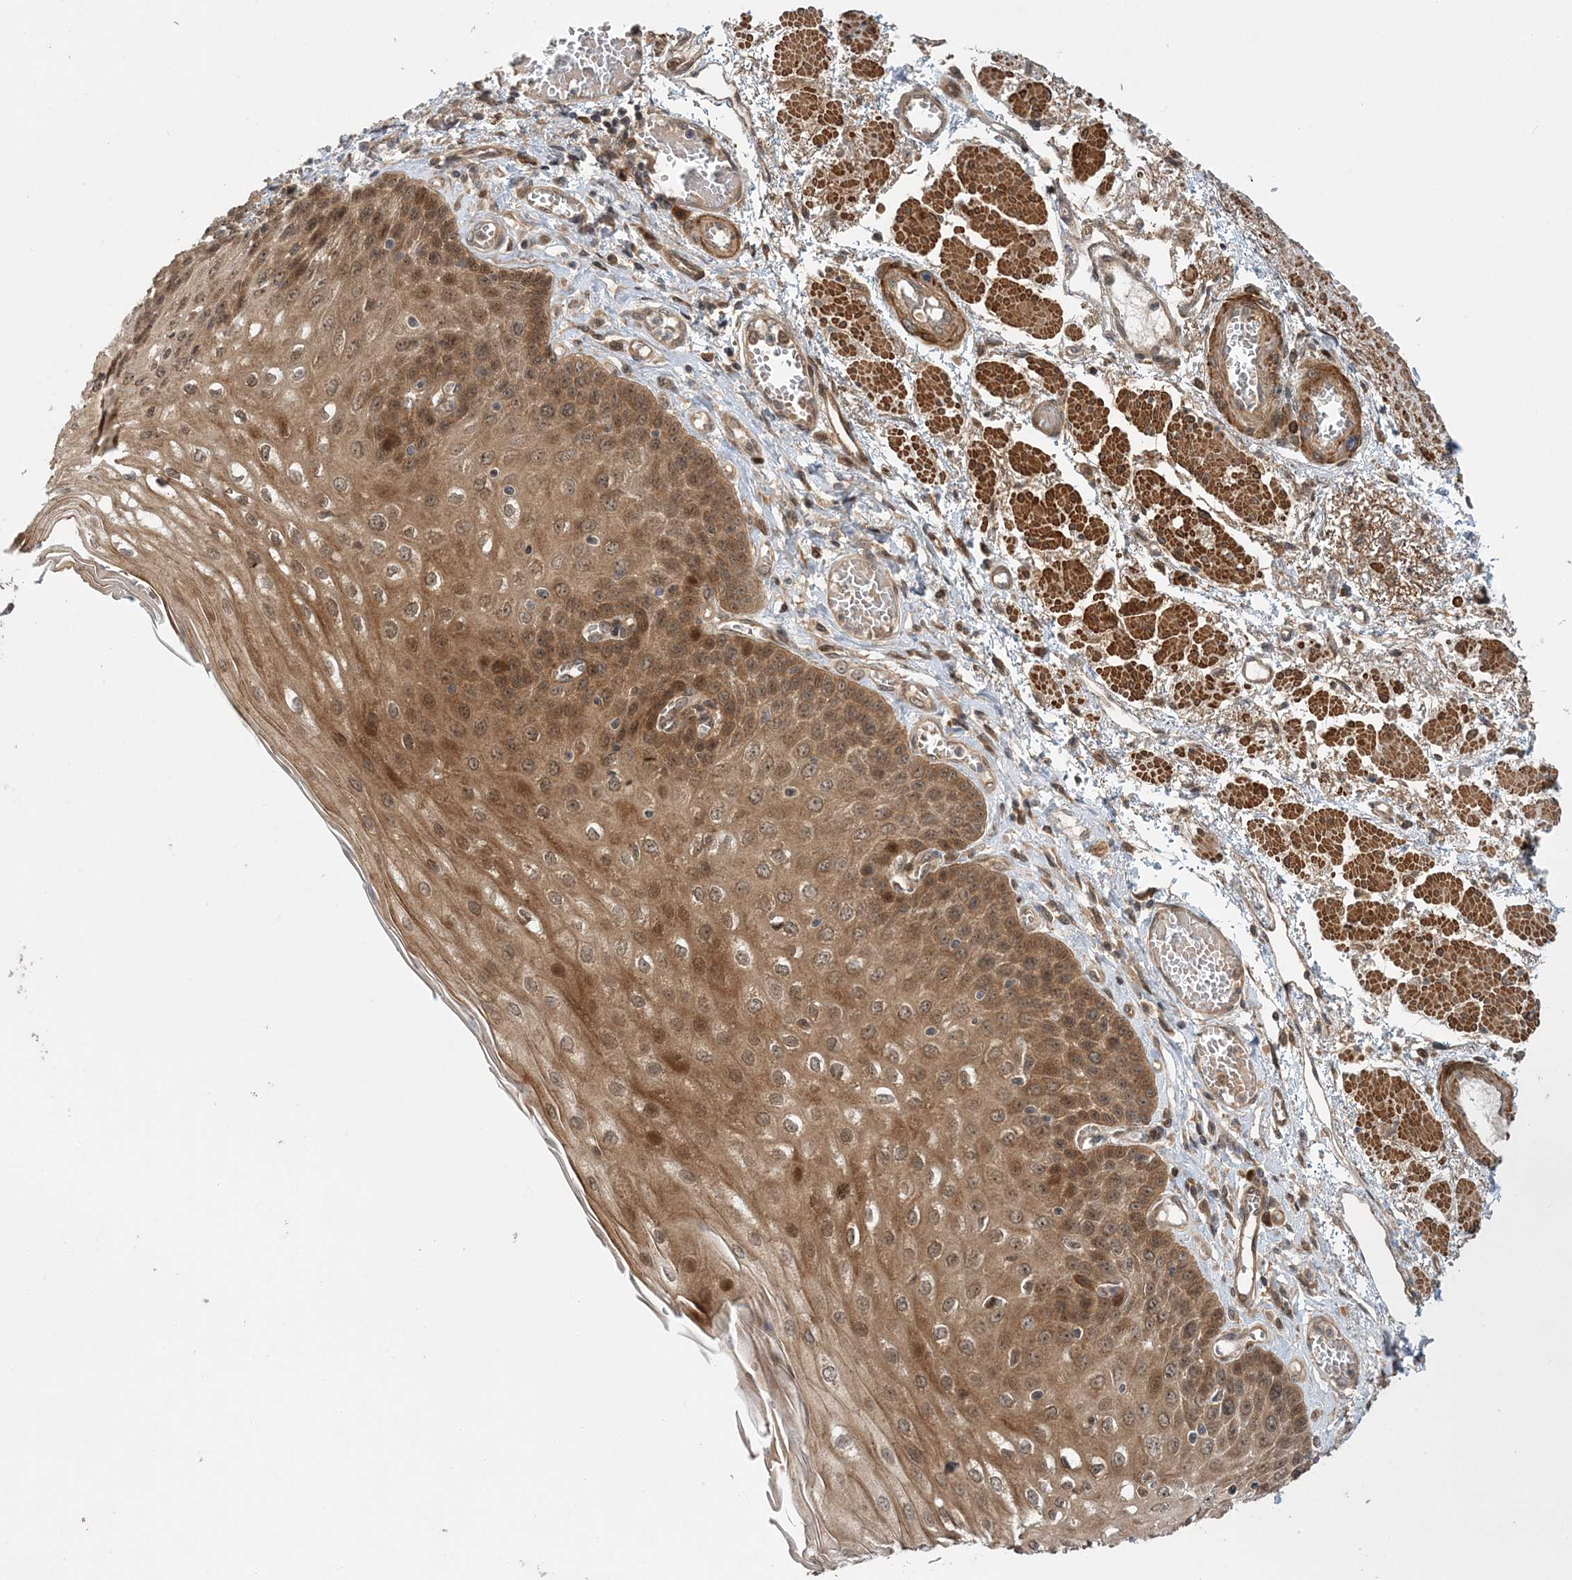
{"staining": {"intensity": "strong", "quantity": "25%-75%", "location": "cytoplasmic/membranous,nuclear"}, "tissue": "esophagus", "cell_type": "Squamous epithelial cells", "image_type": "normal", "snomed": [{"axis": "morphology", "description": "Normal tissue, NOS"}, {"axis": "topography", "description": "Esophagus"}], "caption": "A histopathology image showing strong cytoplasmic/membranous,nuclear staining in about 25%-75% of squamous epithelial cells in unremarkable esophagus, as visualized by brown immunohistochemical staining.", "gene": "UBTD2", "patient": {"sex": "male", "age": 81}}